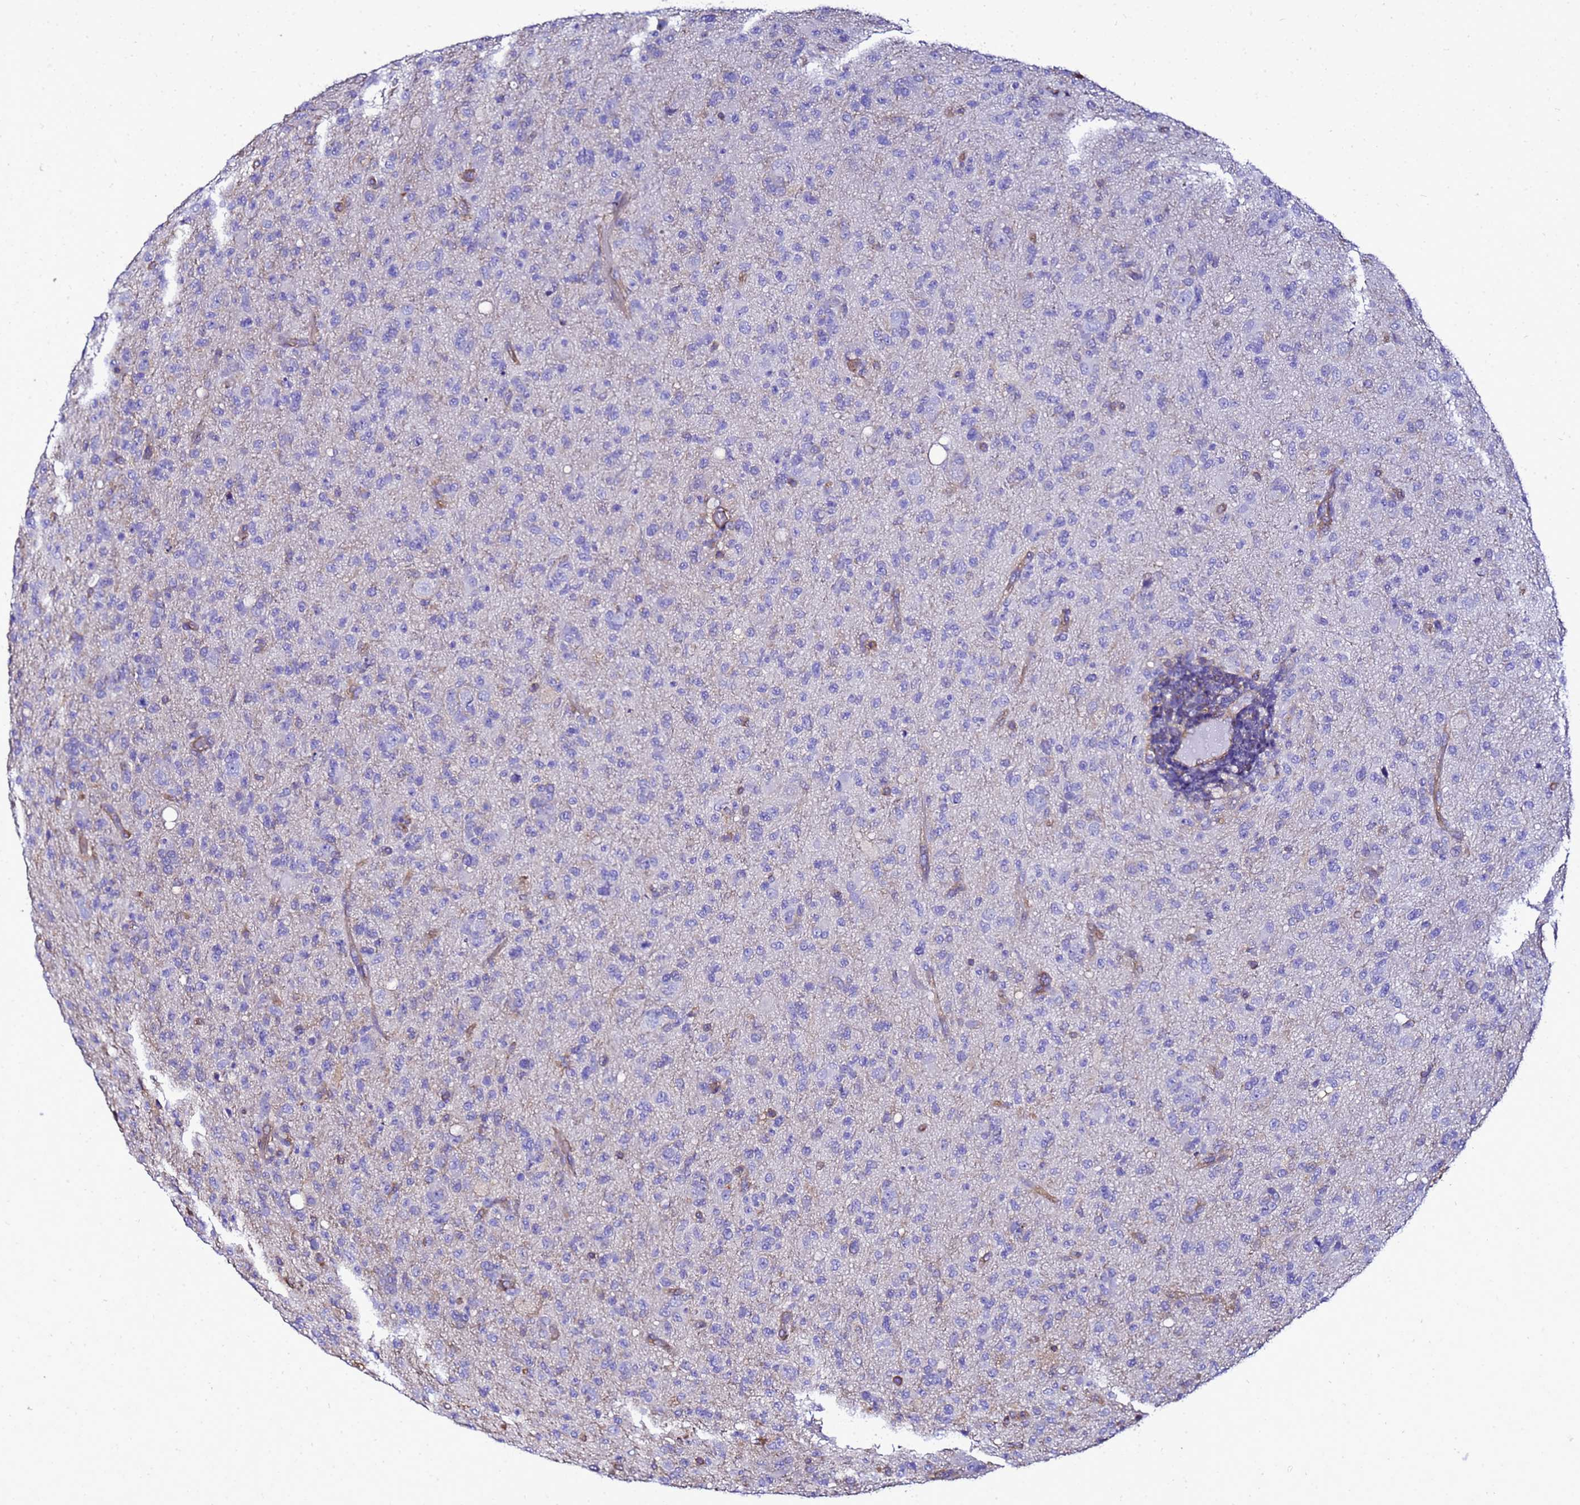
{"staining": {"intensity": "negative", "quantity": "none", "location": "none"}, "tissue": "glioma", "cell_type": "Tumor cells", "image_type": "cancer", "snomed": [{"axis": "morphology", "description": "Glioma, malignant, High grade"}, {"axis": "topography", "description": "Brain"}], "caption": "High power microscopy micrograph of an immunohistochemistry (IHC) image of glioma, revealing no significant expression in tumor cells.", "gene": "MYL12A", "patient": {"sex": "female", "age": 57}}